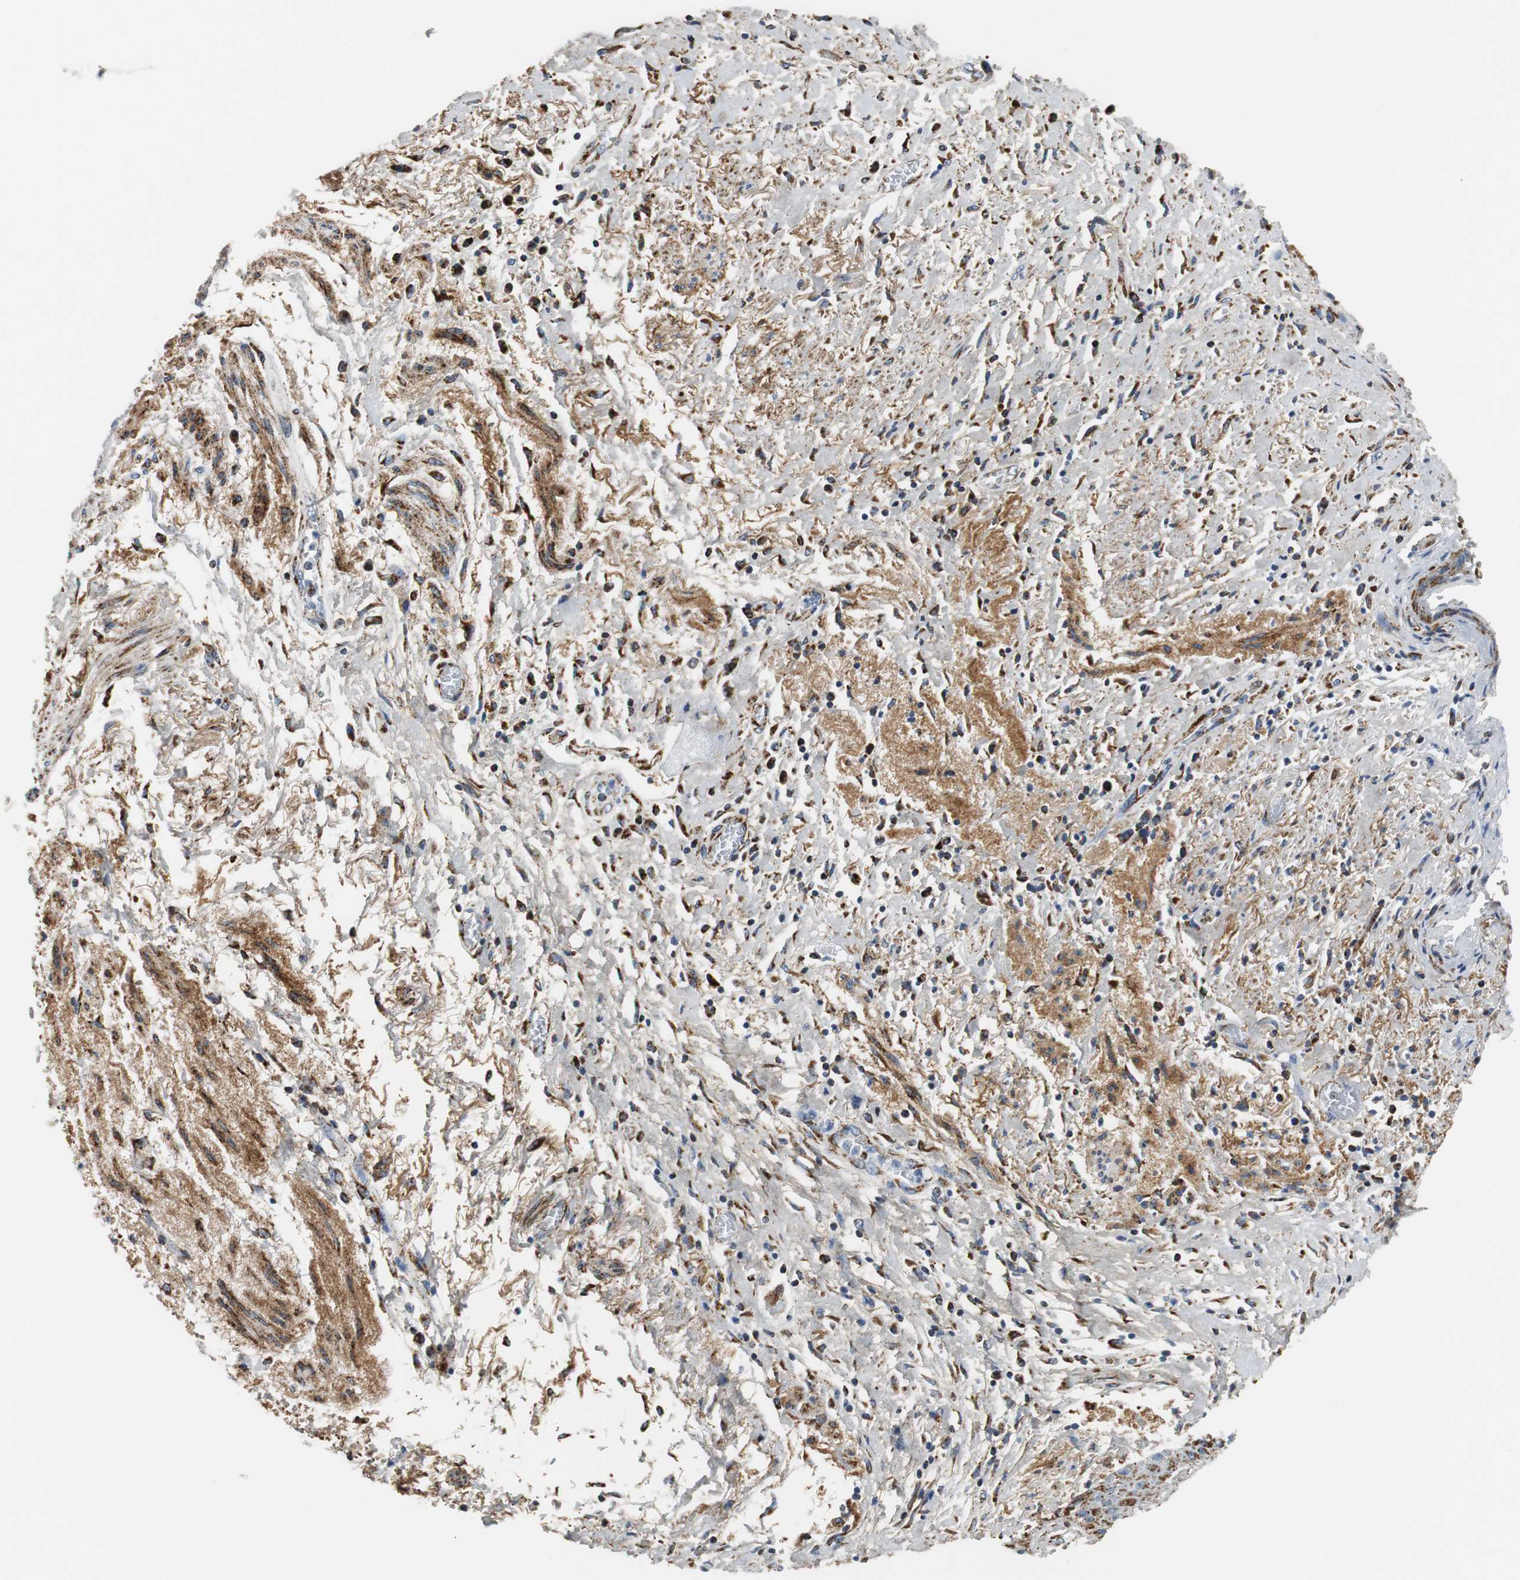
{"staining": {"intensity": "strong", "quantity": ">75%", "location": "cytoplasmic/membranous"}, "tissue": "skin", "cell_type": "Epidermal cells", "image_type": "normal", "snomed": [{"axis": "morphology", "description": "Normal tissue, NOS"}, {"axis": "topography", "description": "Anal"}], "caption": "Protein staining of benign skin exhibits strong cytoplasmic/membranous staining in approximately >75% of epidermal cells.", "gene": "C1QTNF7", "patient": {"sex": "female", "age": 46}}